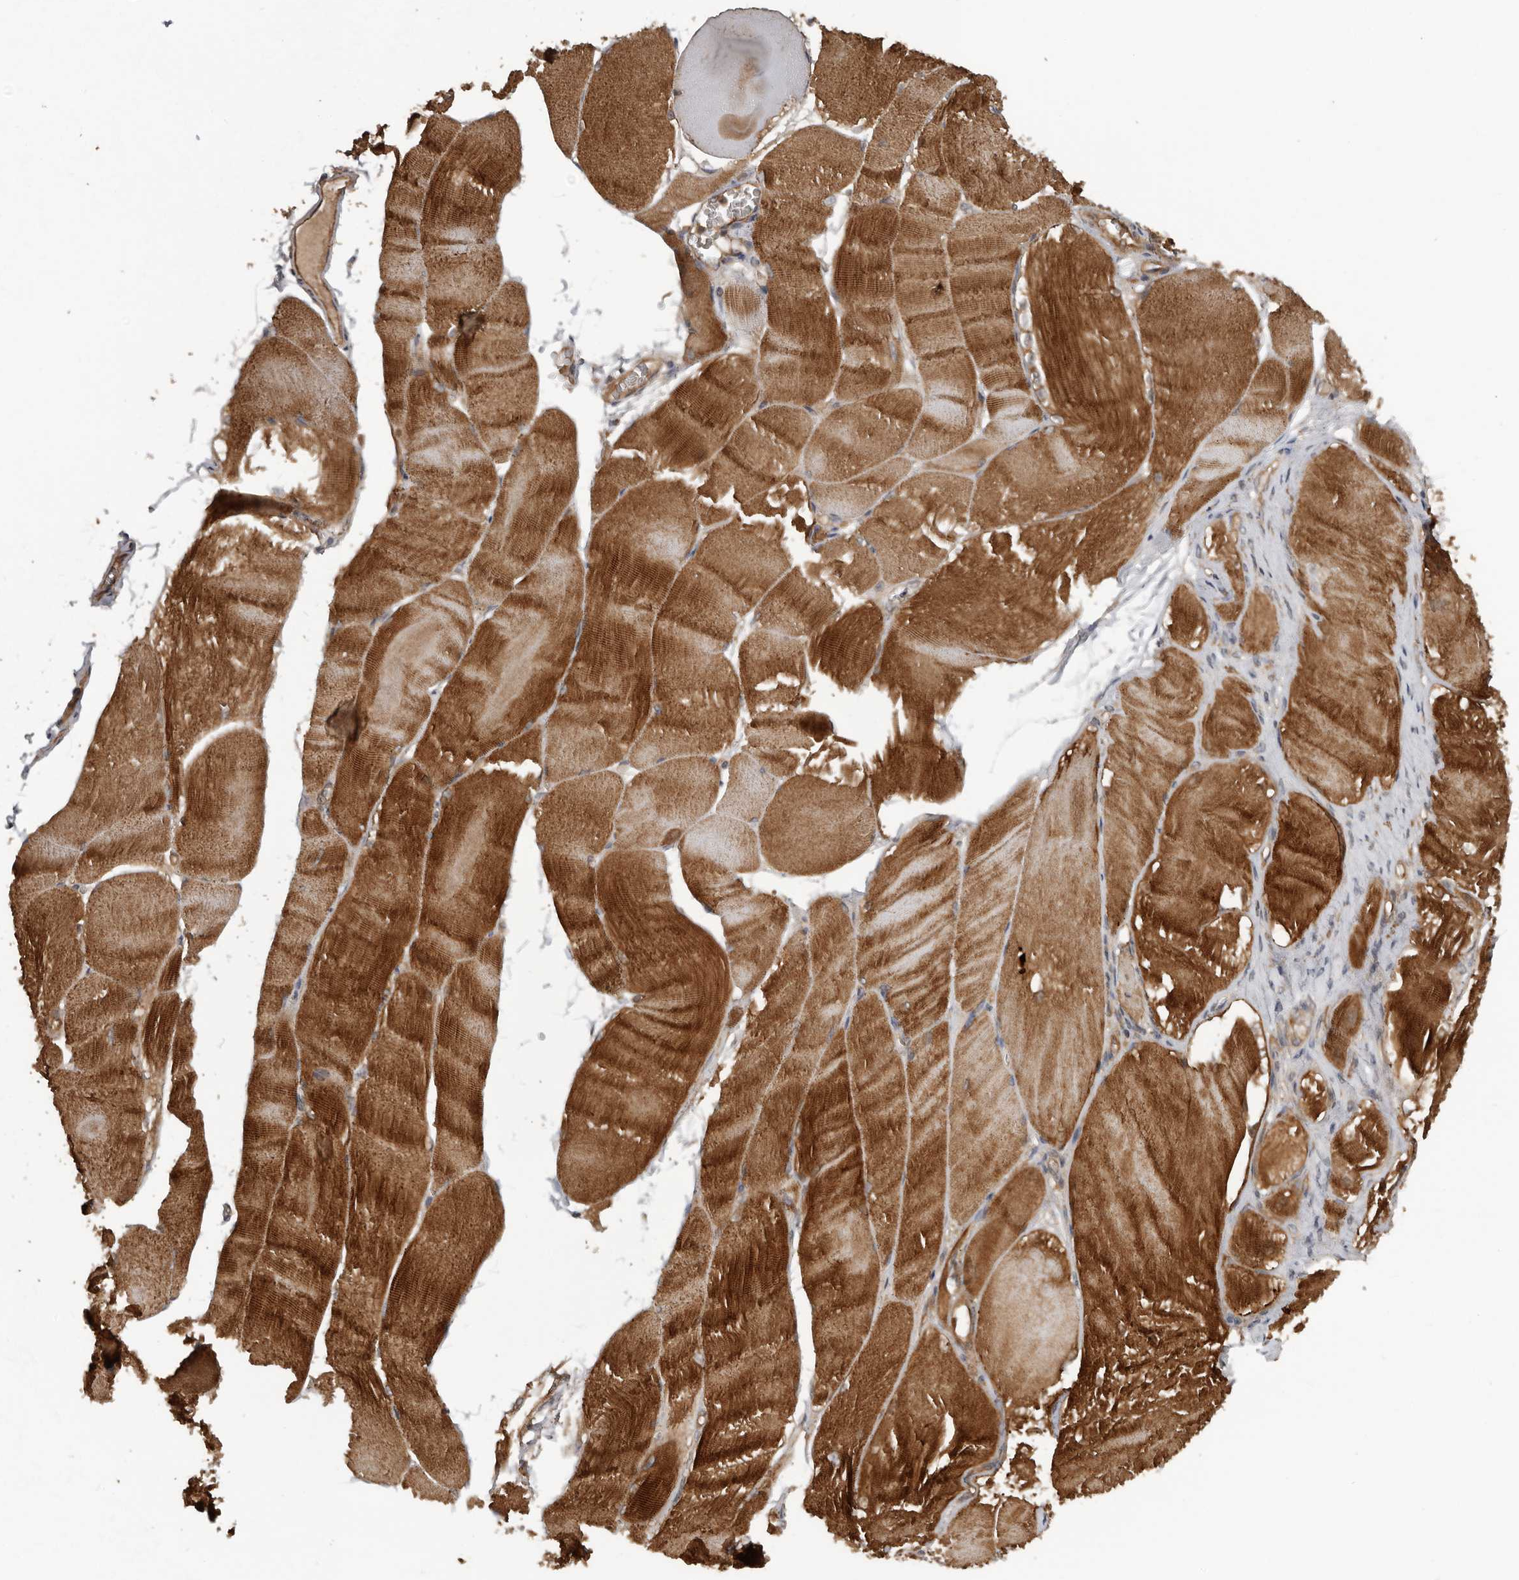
{"staining": {"intensity": "strong", "quantity": ">75%", "location": "cytoplasmic/membranous"}, "tissue": "skeletal muscle", "cell_type": "Myocytes", "image_type": "normal", "snomed": [{"axis": "morphology", "description": "Normal tissue, NOS"}, {"axis": "morphology", "description": "Basal cell carcinoma"}, {"axis": "topography", "description": "Skeletal muscle"}], "caption": "Skeletal muscle stained with DAB IHC shows high levels of strong cytoplasmic/membranous expression in approximately >75% of myocytes.", "gene": "DNAJB4", "patient": {"sex": "female", "age": 64}}